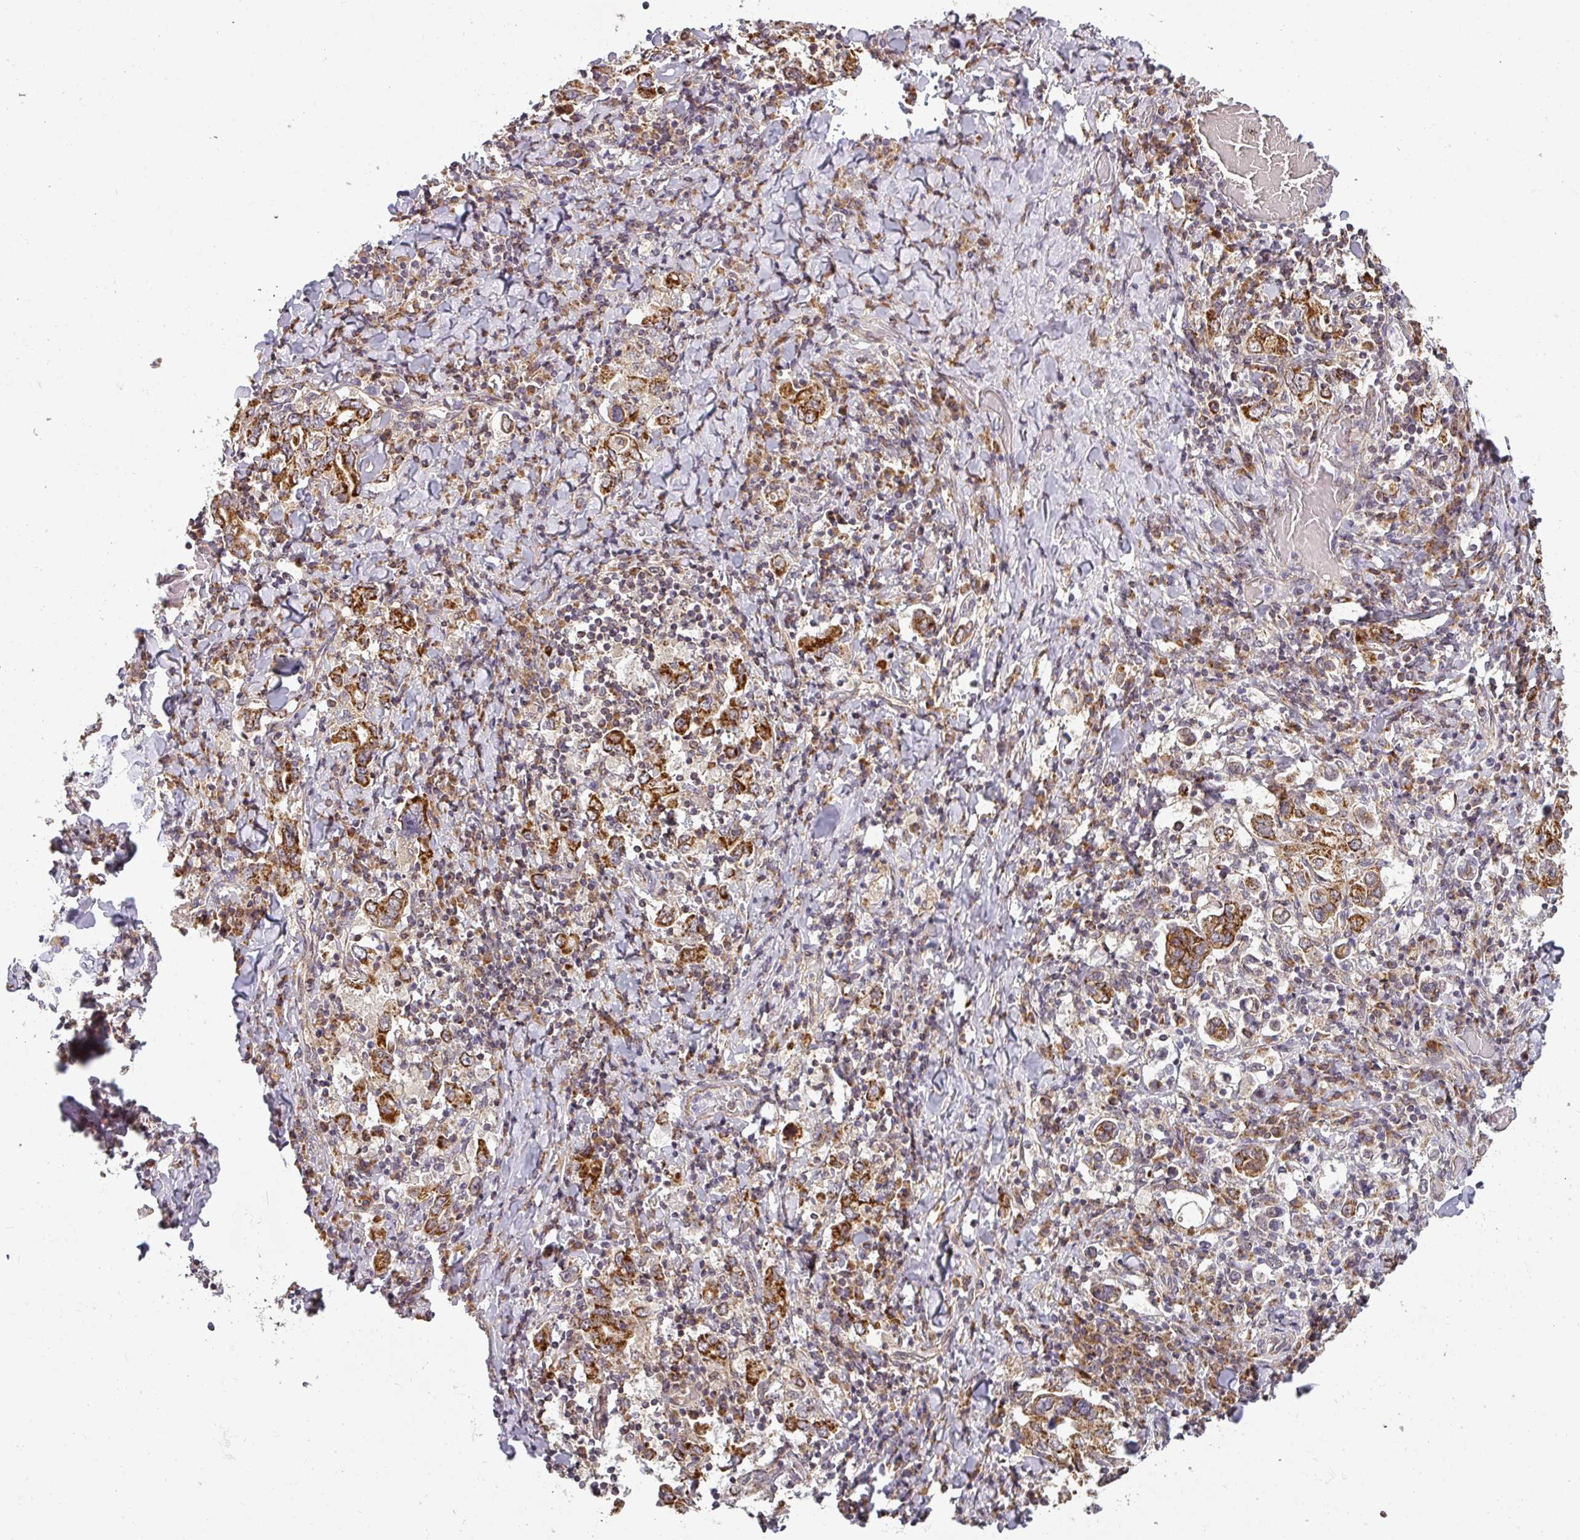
{"staining": {"intensity": "strong", "quantity": ">75%", "location": "cytoplasmic/membranous"}, "tissue": "stomach cancer", "cell_type": "Tumor cells", "image_type": "cancer", "snomed": [{"axis": "morphology", "description": "Adenocarcinoma, NOS"}, {"axis": "topography", "description": "Stomach, upper"}], "caption": "The immunohistochemical stain labels strong cytoplasmic/membranous expression in tumor cells of stomach cancer tissue.", "gene": "MRPS16", "patient": {"sex": "male", "age": 62}}